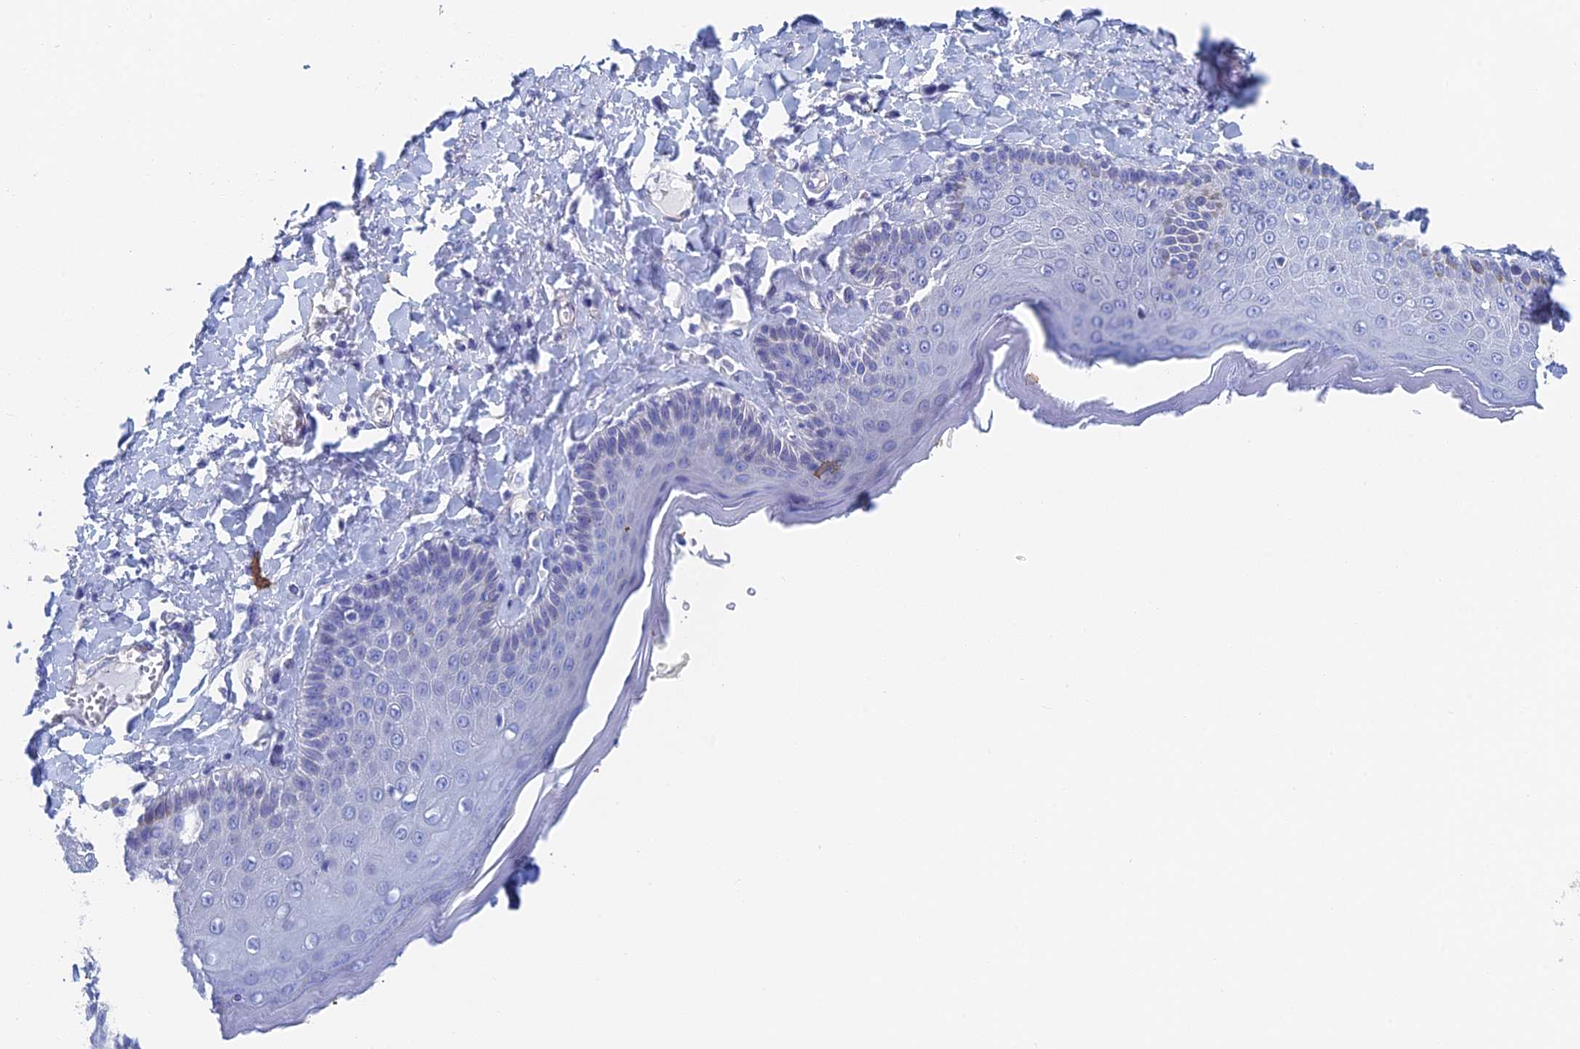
{"staining": {"intensity": "negative", "quantity": "none", "location": "none"}, "tissue": "skin", "cell_type": "Epidermal cells", "image_type": "normal", "snomed": [{"axis": "morphology", "description": "Normal tissue, NOS"}, {"axis": "topography", "description": "Anal"}], "caption": "A high-resolution image shows IHC staining of benign skin, which demonstrates no significant expression in epidermal cells.", "gene": "KCNK18", "patient": {"sex": "male", "age": 69}}